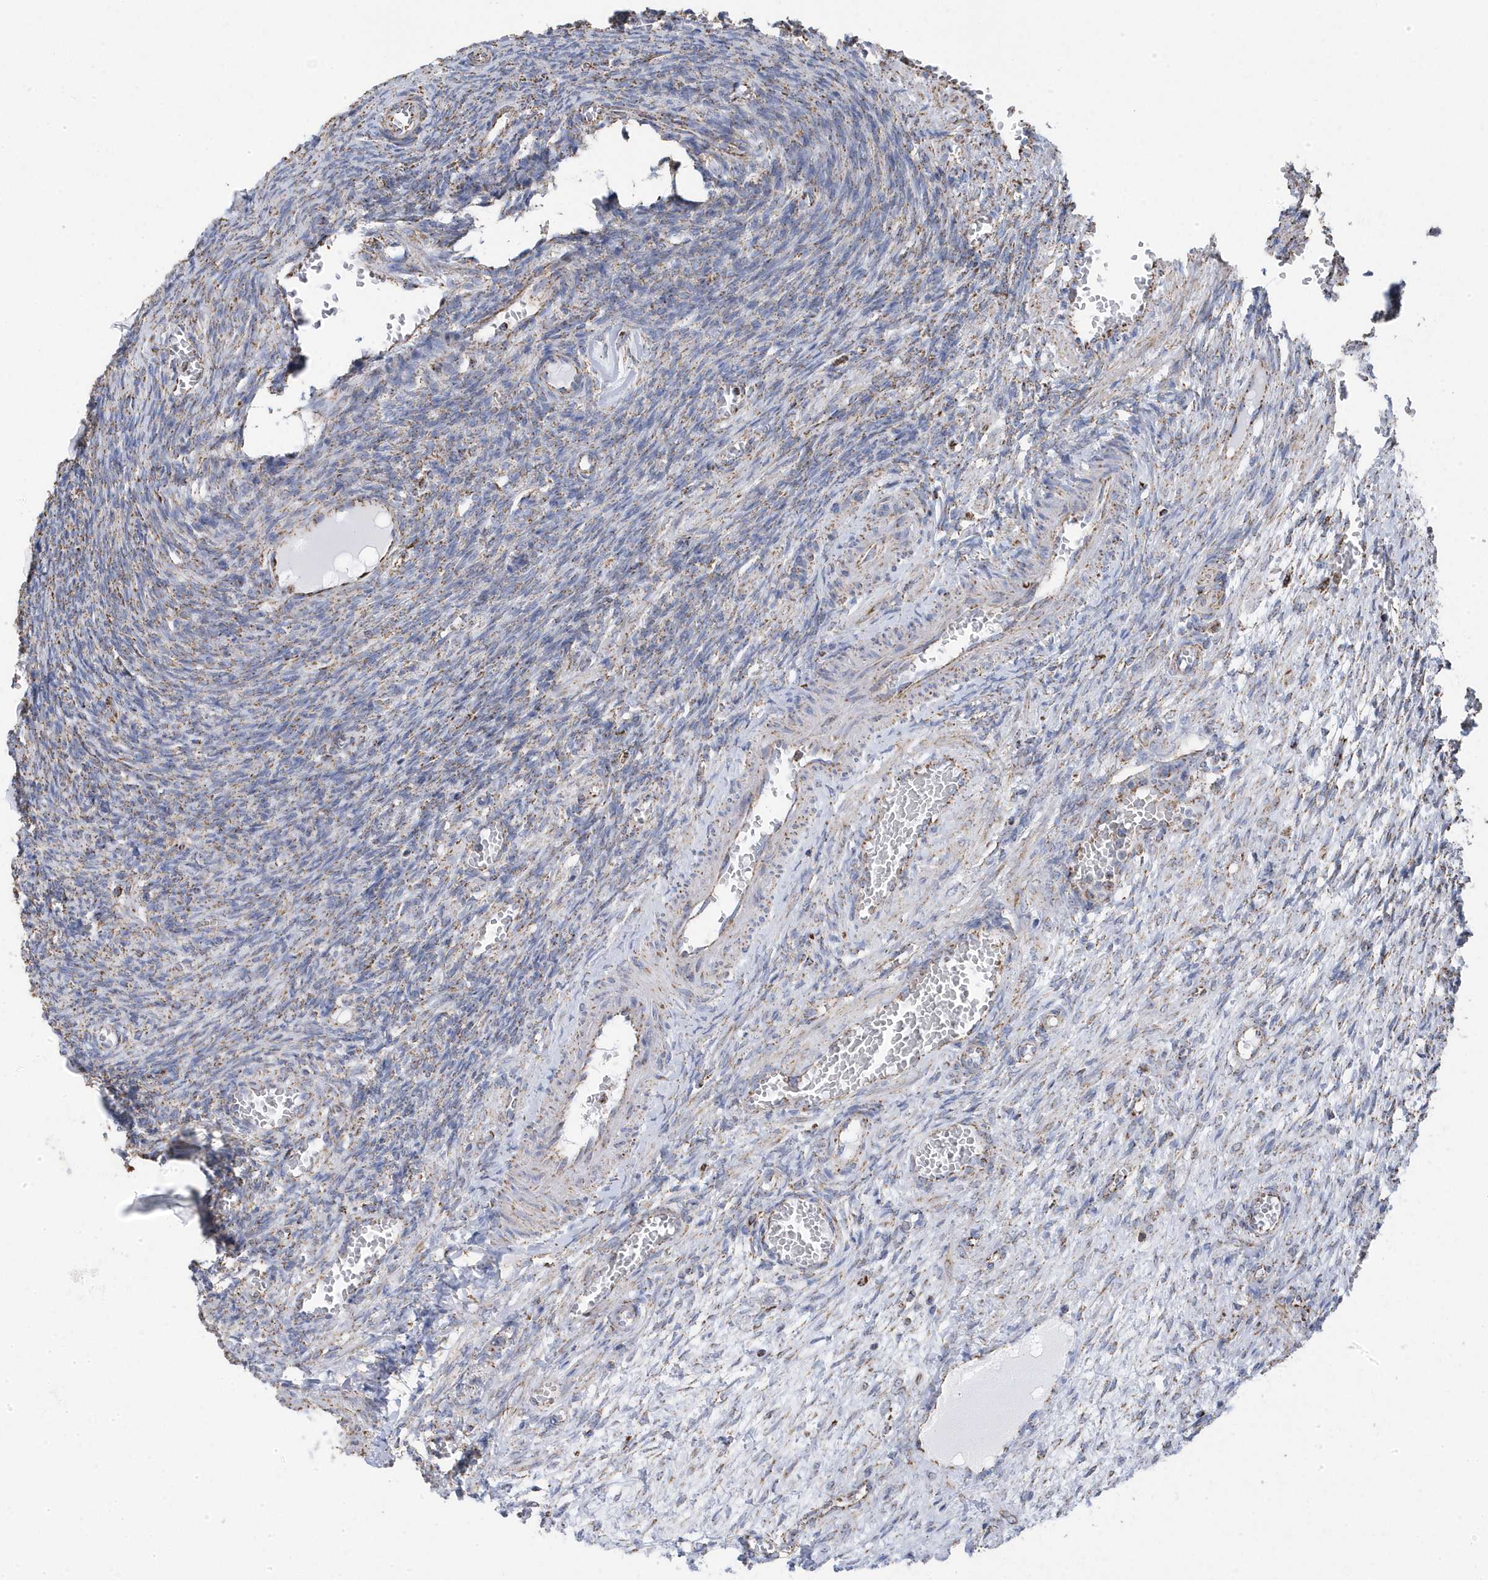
{"staining": {"intensity": "moderate", "quantity": "25%-75%", "location": "cytoplasmic/membranous"}, "tissue": "ovary", "cell_type": "Ovarian stroma cells", "image_type": "normal", "snomed": [{"axis": "morphology", "description": "Normal tissue, NOS"}, {"axis": "topography", "description": "Ovary"}], "caption": "Normal ovary was stained to show a protein in brown. There is medium levels of moderate cytoplasmic/membranous expression in approximately 25%-75% of ovarian stroma cells. (DAB IHC, brown staining for protein, blue staining for nuclei).", "gene": "GTPBP8", "patient": {"sex": "female", "age": 27}}